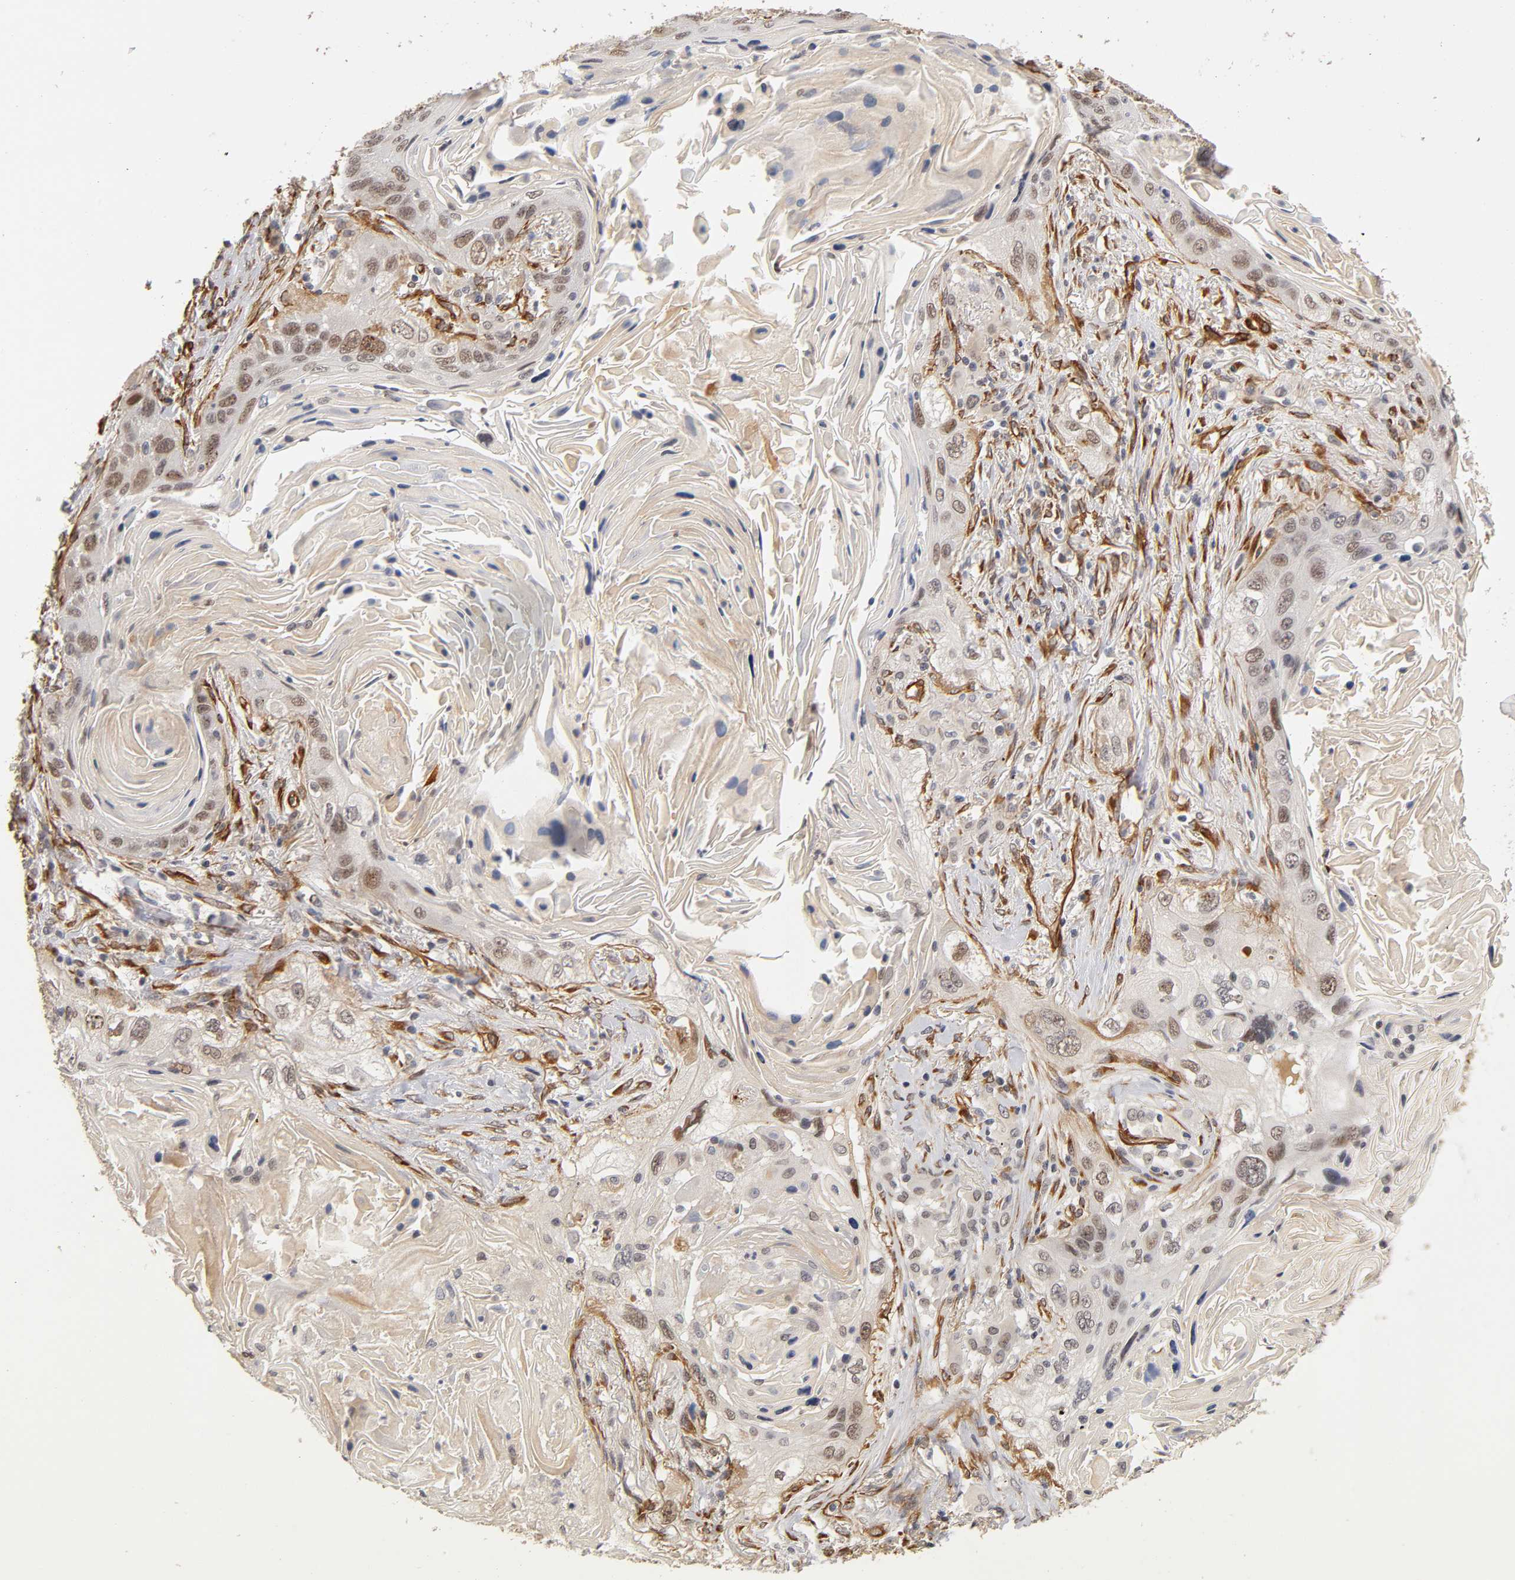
{"staining": {"intensity": "weak", "quantity": "25%-75%", "location": "cytoplasmic/membranous,nuclear"}, "tissue": "lung cancer", "cell_type": "Tumor cells", "image_type": "cancer", "snomed": [{"axis": "morphology", "description": "Squamous cell carcinoma, NOS"}, {"axis": "topography", "description": "Lung"}], "caption": "Lung cancer (squamous cell carcinoma) was stained to show a protein in brown. There is low levels of weak cytoplasmic/membranous and nuclear staining in about 25%-75% of tumor cells.", "gene": "LAMB1", "patient": {"sex": "female", "age": 67}}